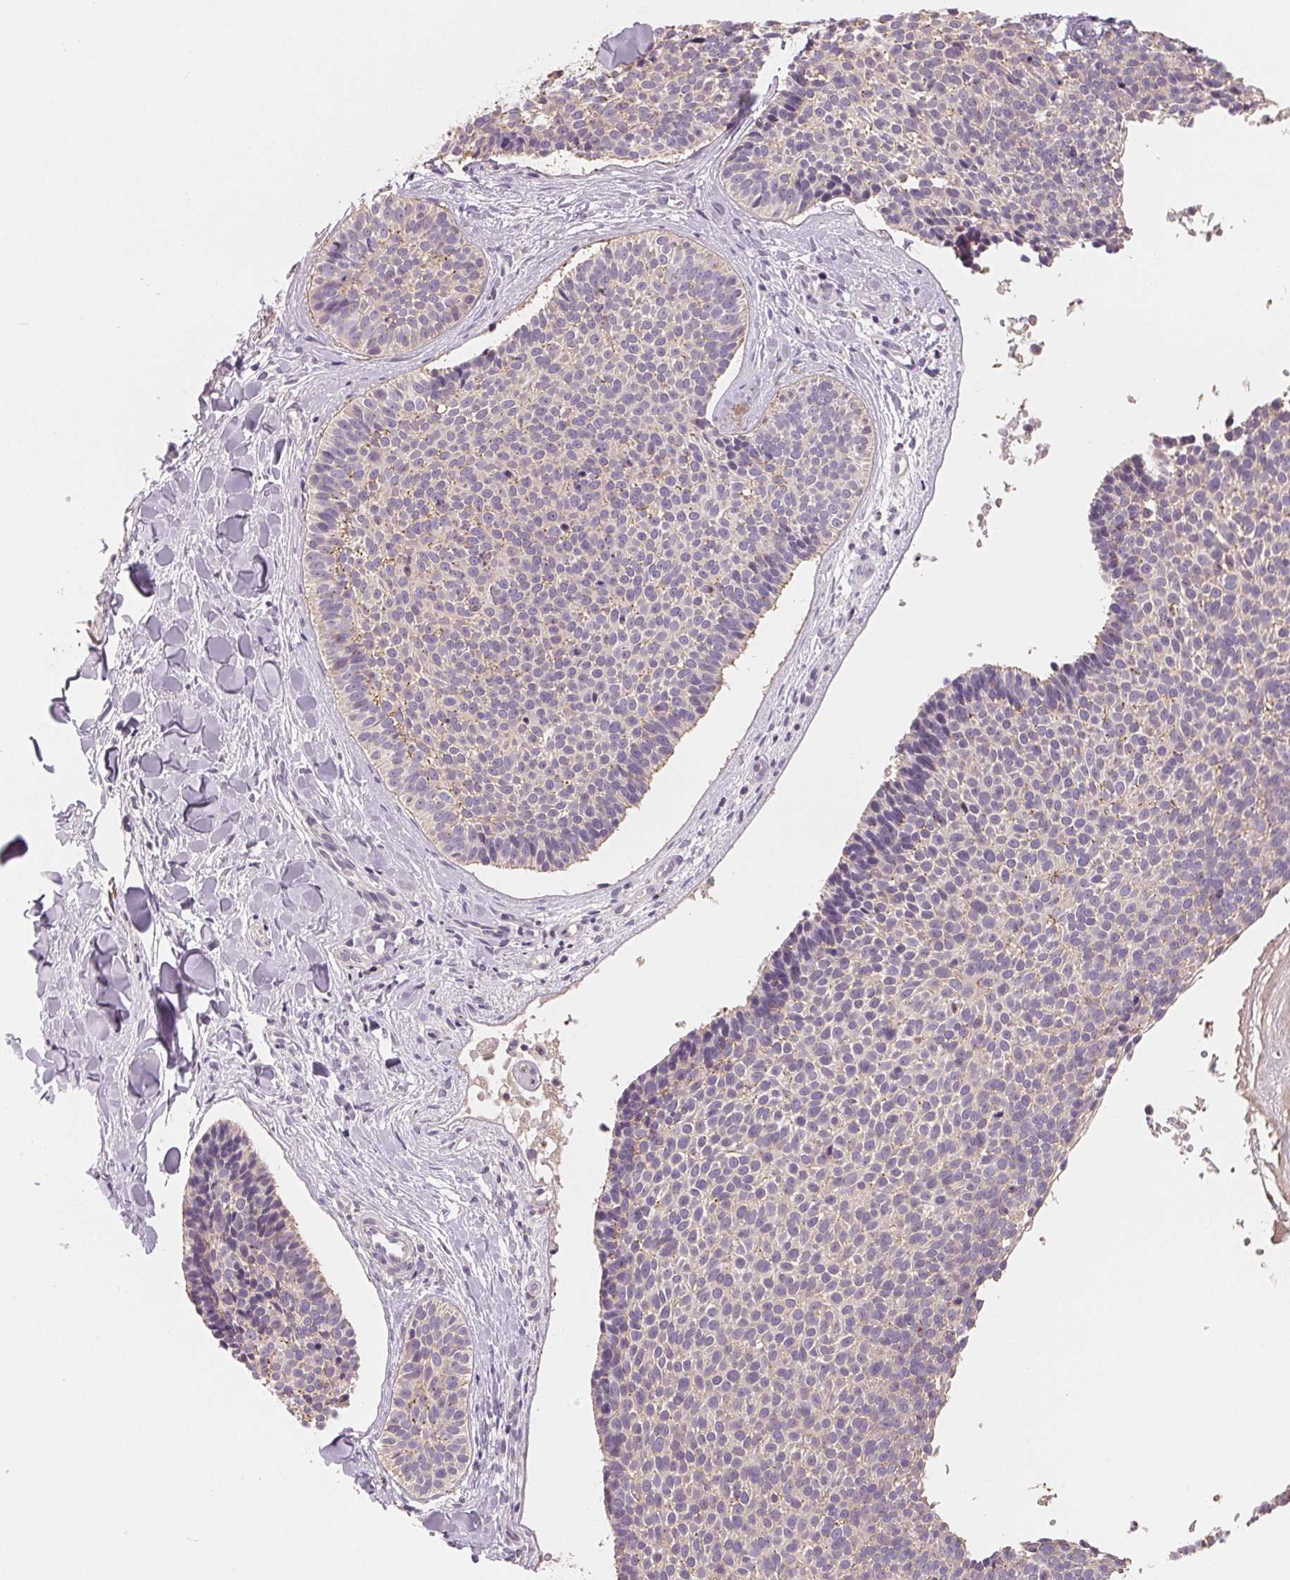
{"staining": {"intensity": "weak", "quantity": "<25%", "location": "cytoplasmic/membranous"}, "tissue": "skin cancer", "cell_type": "Tumor cells", "image_type": "cancer", "snomed": [{"axis": "morphology", "description": "Basal cell carcinoma"}, {"axis": "topography", "description": "Skin"}], "caption": "DAB immunohistochemical staining of human basal cell carcinoma (skin) demonstrates no significant positivity in tumor cells.", "gene": "VTCN1", "patient": {"sex": "male", "age": 82}}